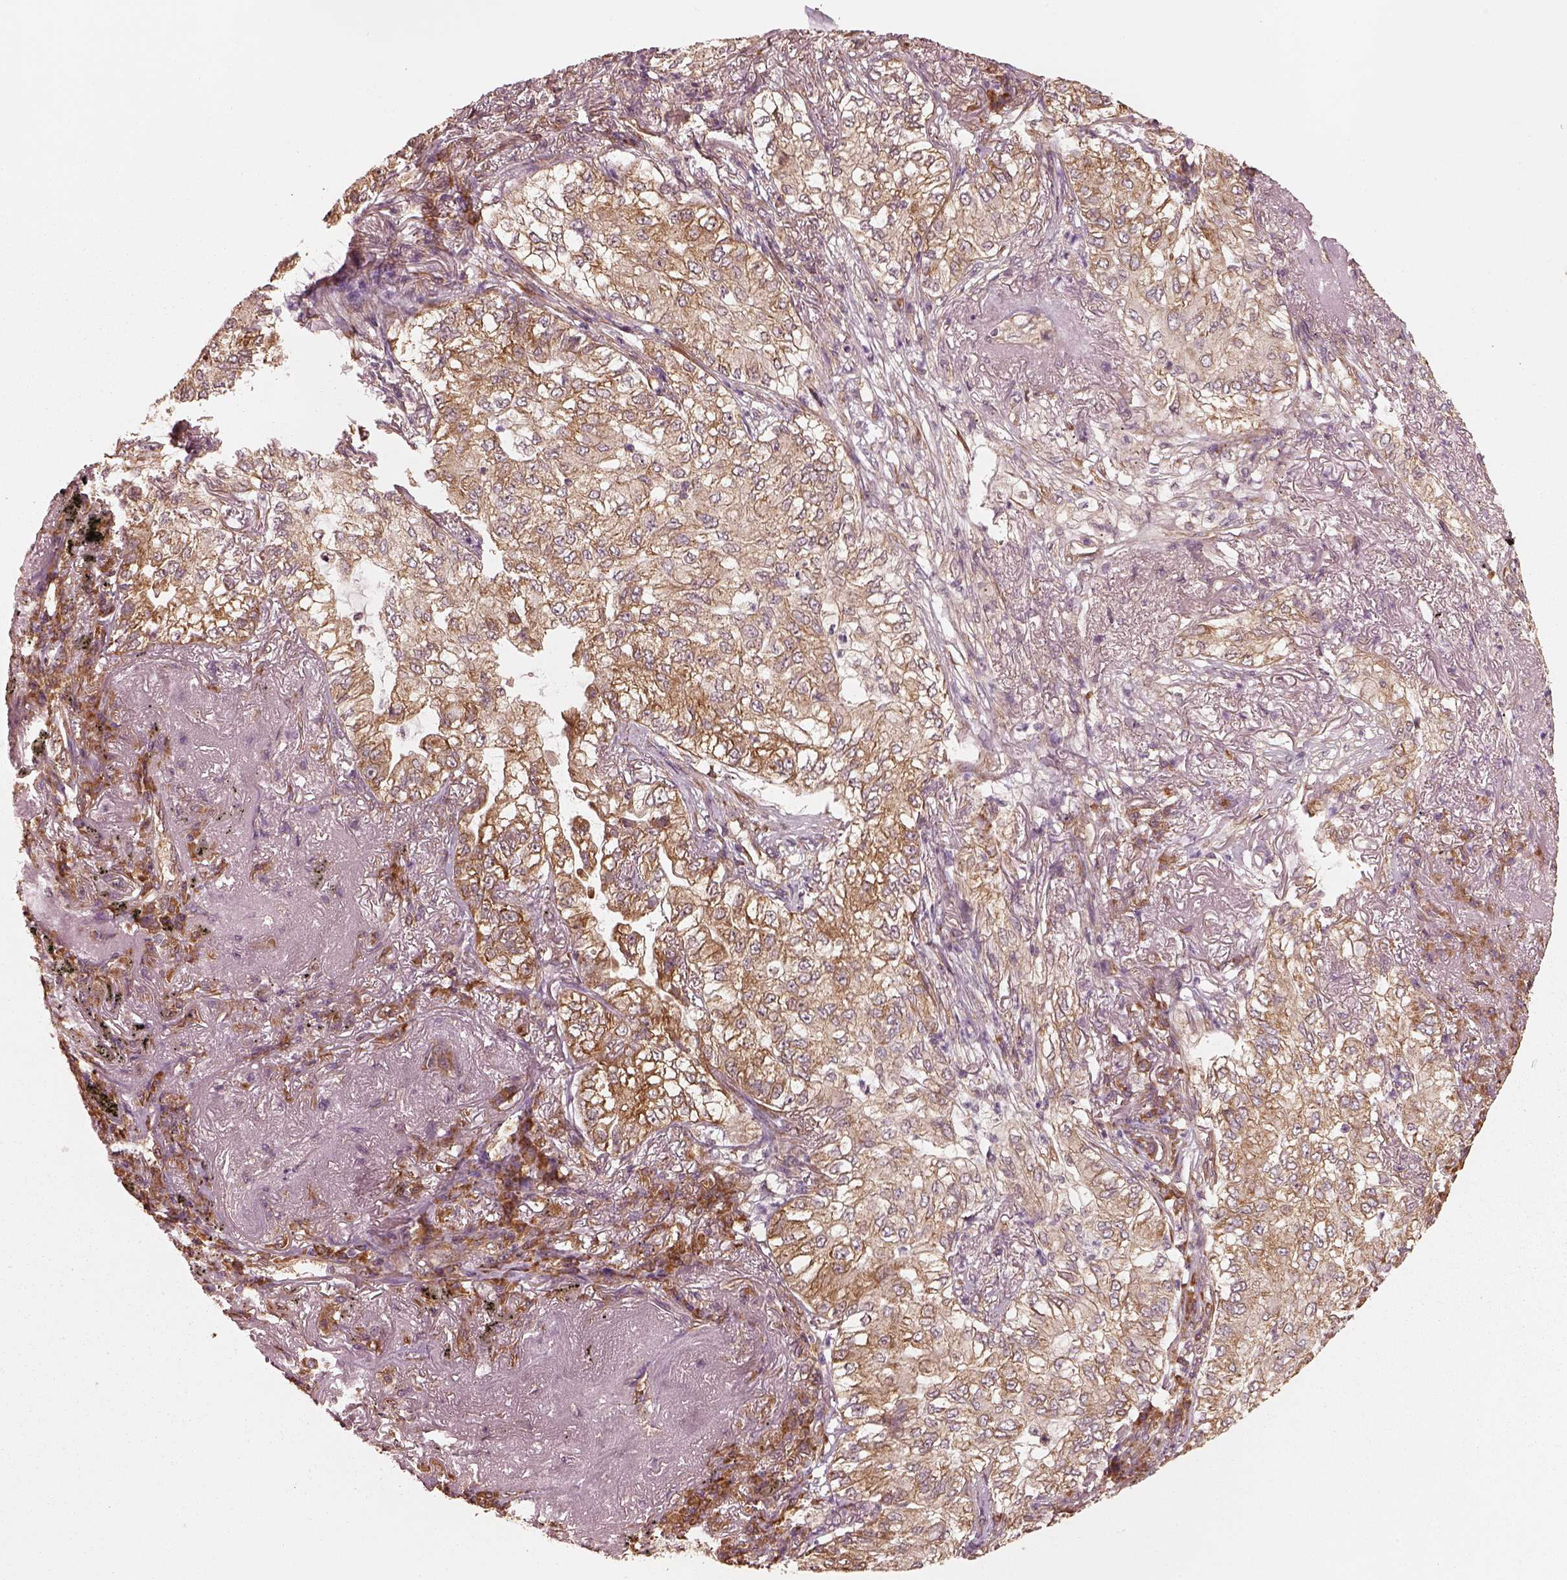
{"staining": {"intensity": "moderate", "quantity": ">75%", "location": "cytoplasmic/membranous"}, "tissue": "lung cancer", "cell_type": "Tumor cells", "image_type": "cancer", "snomed": [{"axis": "morphology", "description": "Adenocarcinoma, NOS"}, {"axis": "topography", "description": "Lung"}], "caption": "A micrograph showing moderate cytoplasmic/membranous expression in about >75% of tumor cells in lung cancer (adenocarcinoma), as visualized by brown immunohistochemical staining.", "gene": "RPS5", "patient": {"sex": "female", "age": 73}}